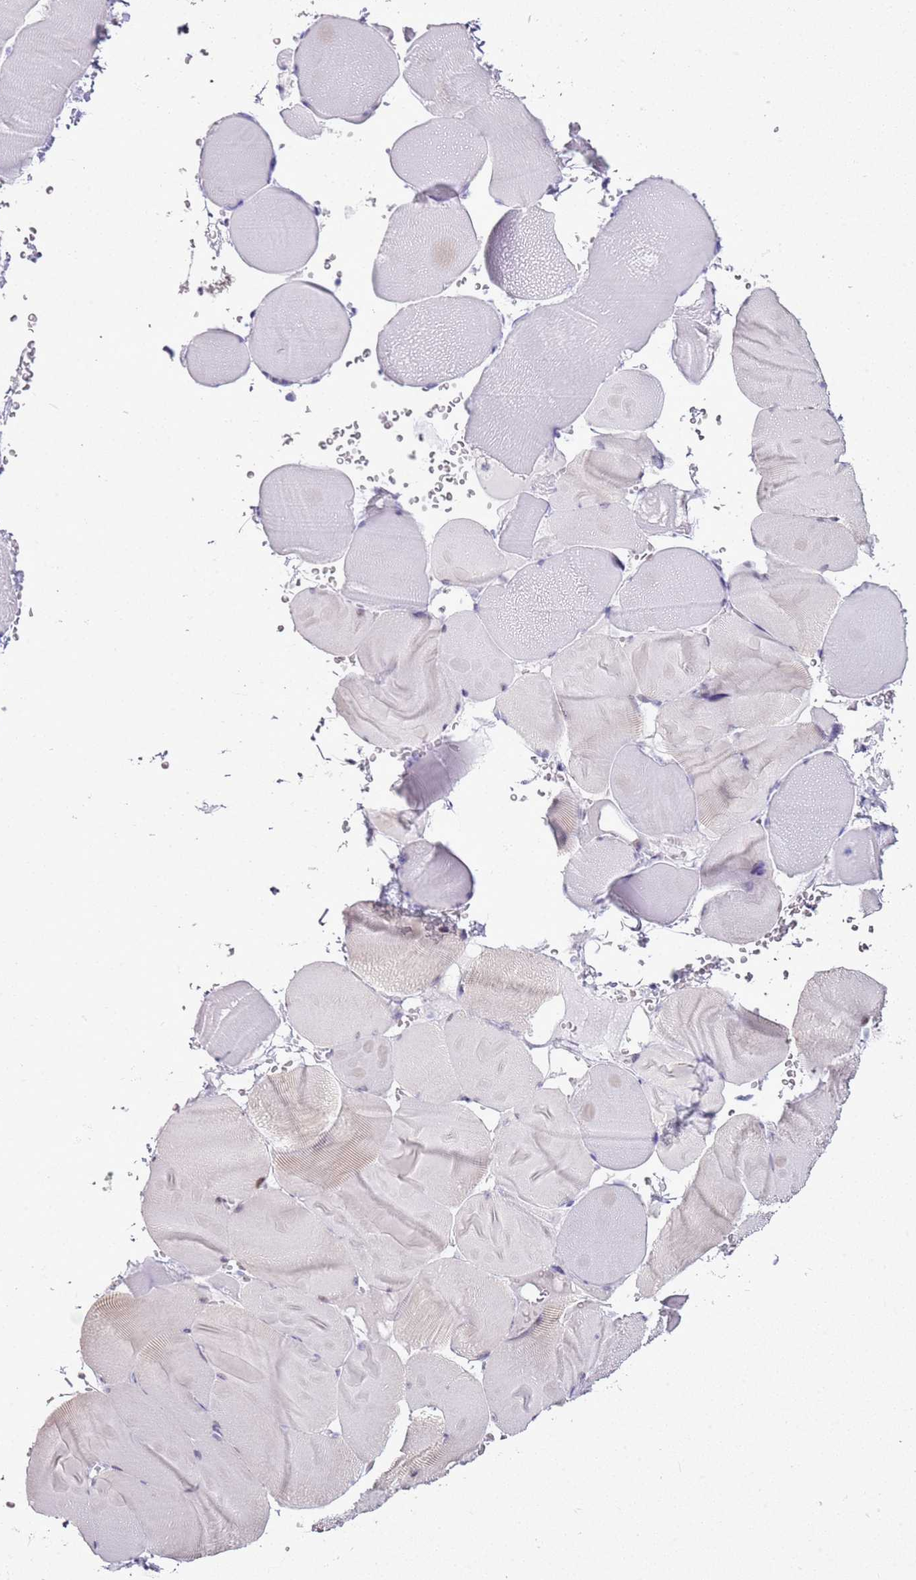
{"staining": {"intensity": "negative", "quantity": "none", "location": "none"}, "tissue": "skeletal muscle", "cell_type": "Myocytes", "image_type": "normal", "snomed": [{"axis": "morphology", "description": "Normal tissue, NOS"}, {"axis": "topography", "description": "Skeletal muscle"}], "caption": "The immunohistochemistry (IHC) image has no significant positivity in myocytes of skeletal muscle.", "gene": "ASIP", "patient": {"sex": "male", "age": 62}}